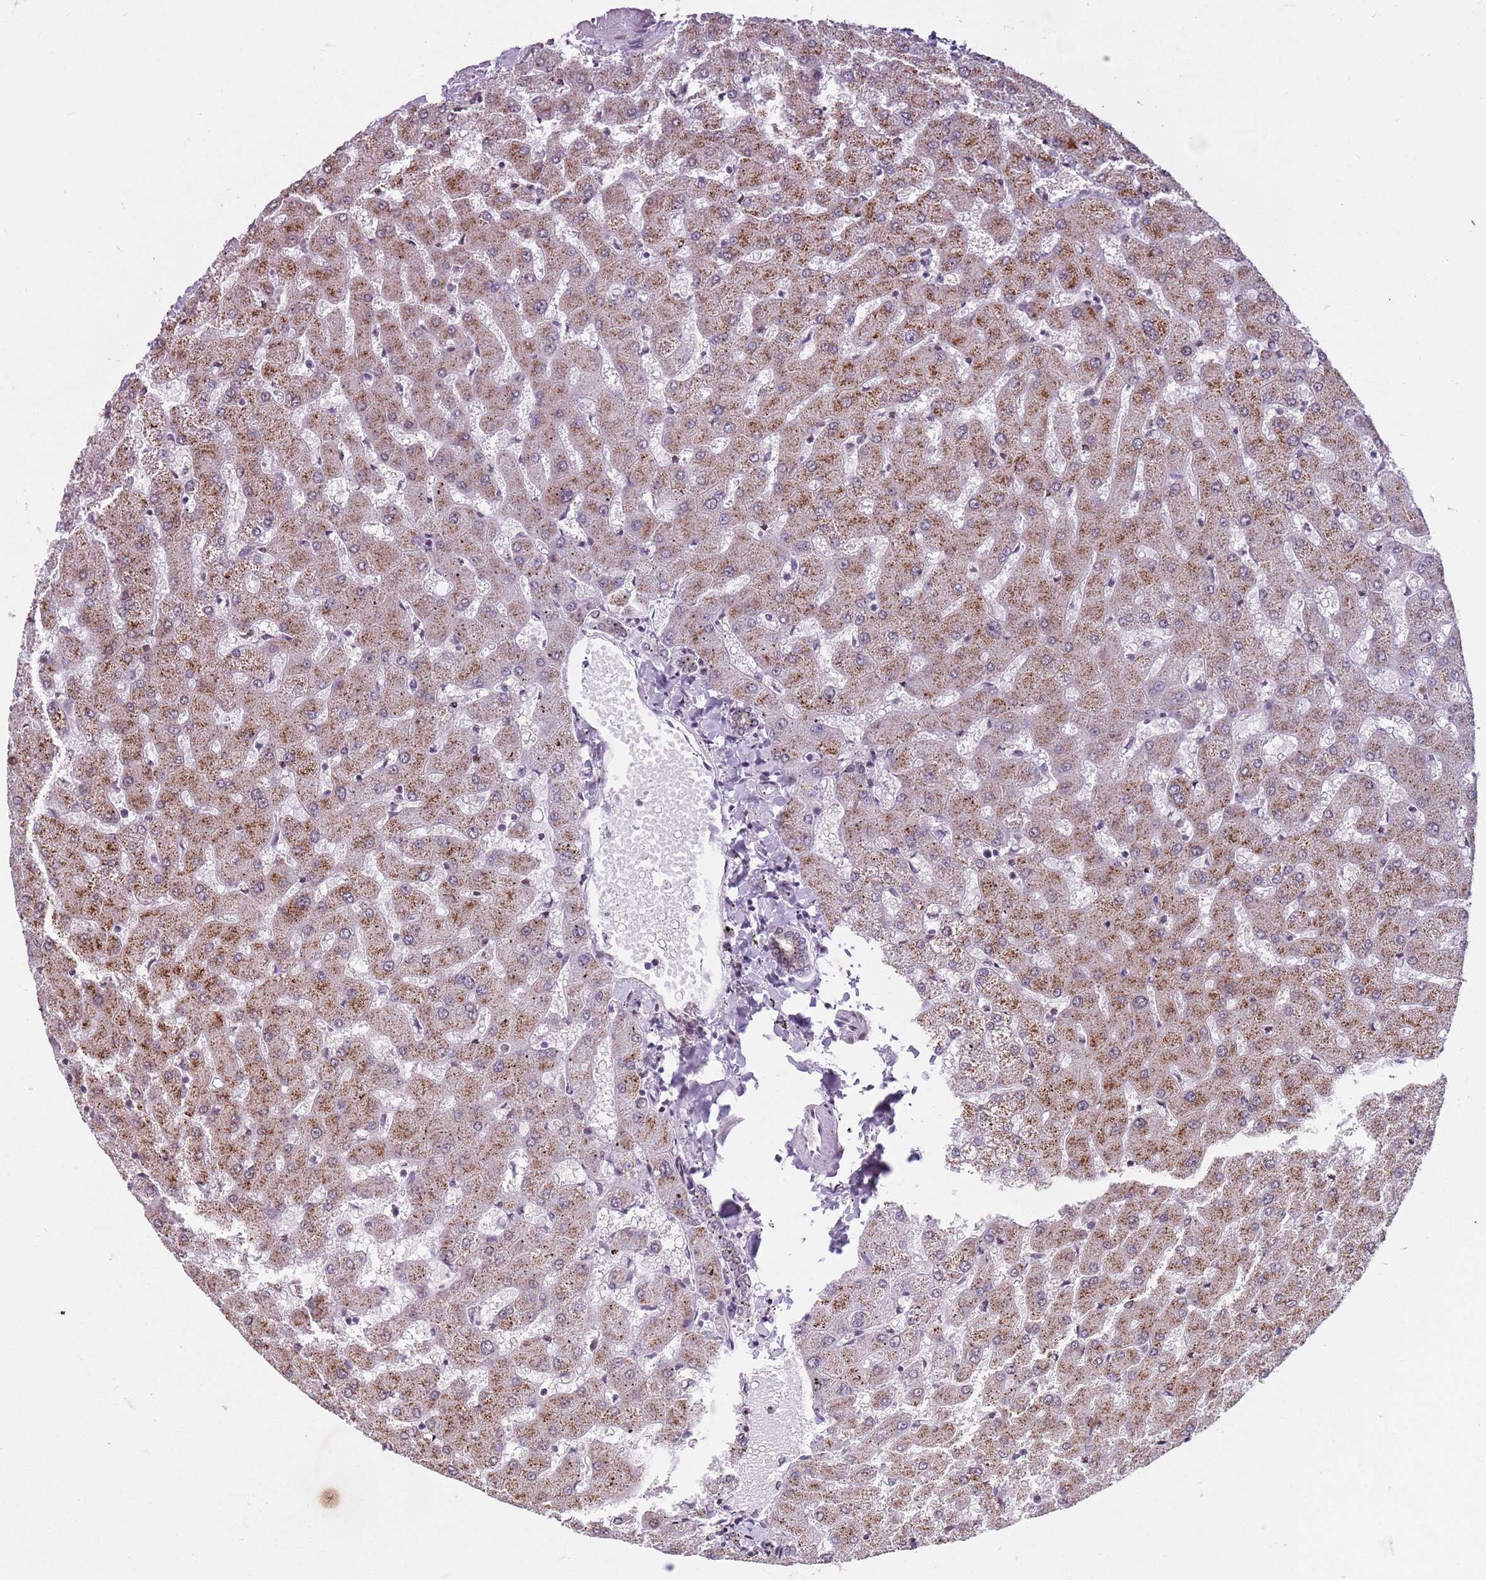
{"staining": {"intensity": "weak", "quantity": "25%-75%", "location": "cytoplasmic/membranous"}, "tissue": "liver", "cell_type": "Cholangiocytes", "image_type": "normal", "snomed": [{"axis": "morphology", "description": "Normal tissue, NOS"}, {"axis": "topography", "description": "Liver"}], "caption": "Protein staining reveals weak cytoplasmic/membranous expression in approximately 25%-75% of cholangiocytes in benign liver.", "gene": "TMC4", "patient": {"sex": "female", "age": 63}}